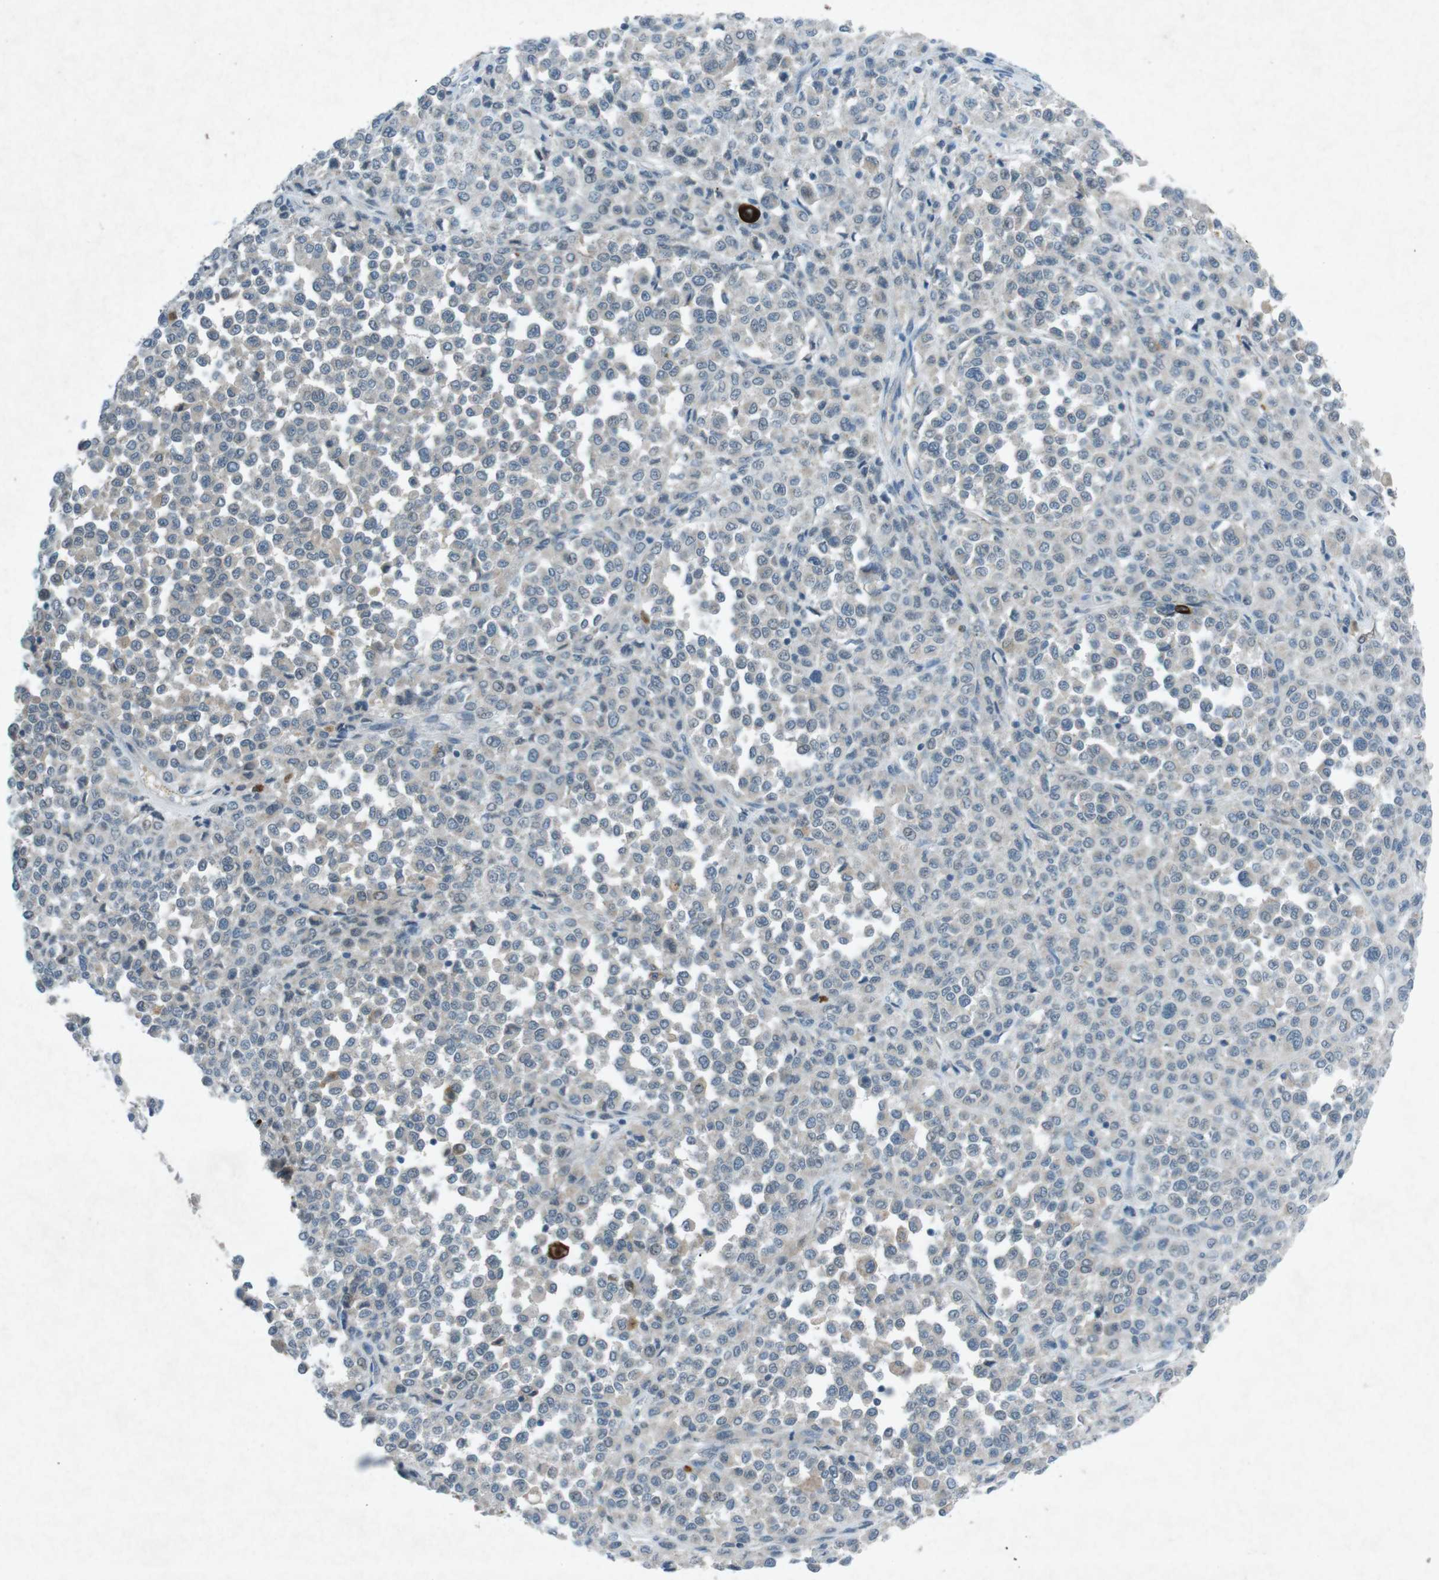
{"staining": {"intensity": "negative", "quantity": "none", "location": "none"}, "tissue": "melanoma", "cell_type": "Tumor cells", "image_type": "cancer", "snomed": [{"axis": "morphology", "description": "Malignant melanoma, Metastatic site"}, {"axis": "topography", "description": "Pancreas"}], "caption": "A photomicrograph of melanoma stained for a protein reveals no brown staining in tumor cells.", "gene": "FCRLA", "patient": {"sex": "female", "age": 30}}